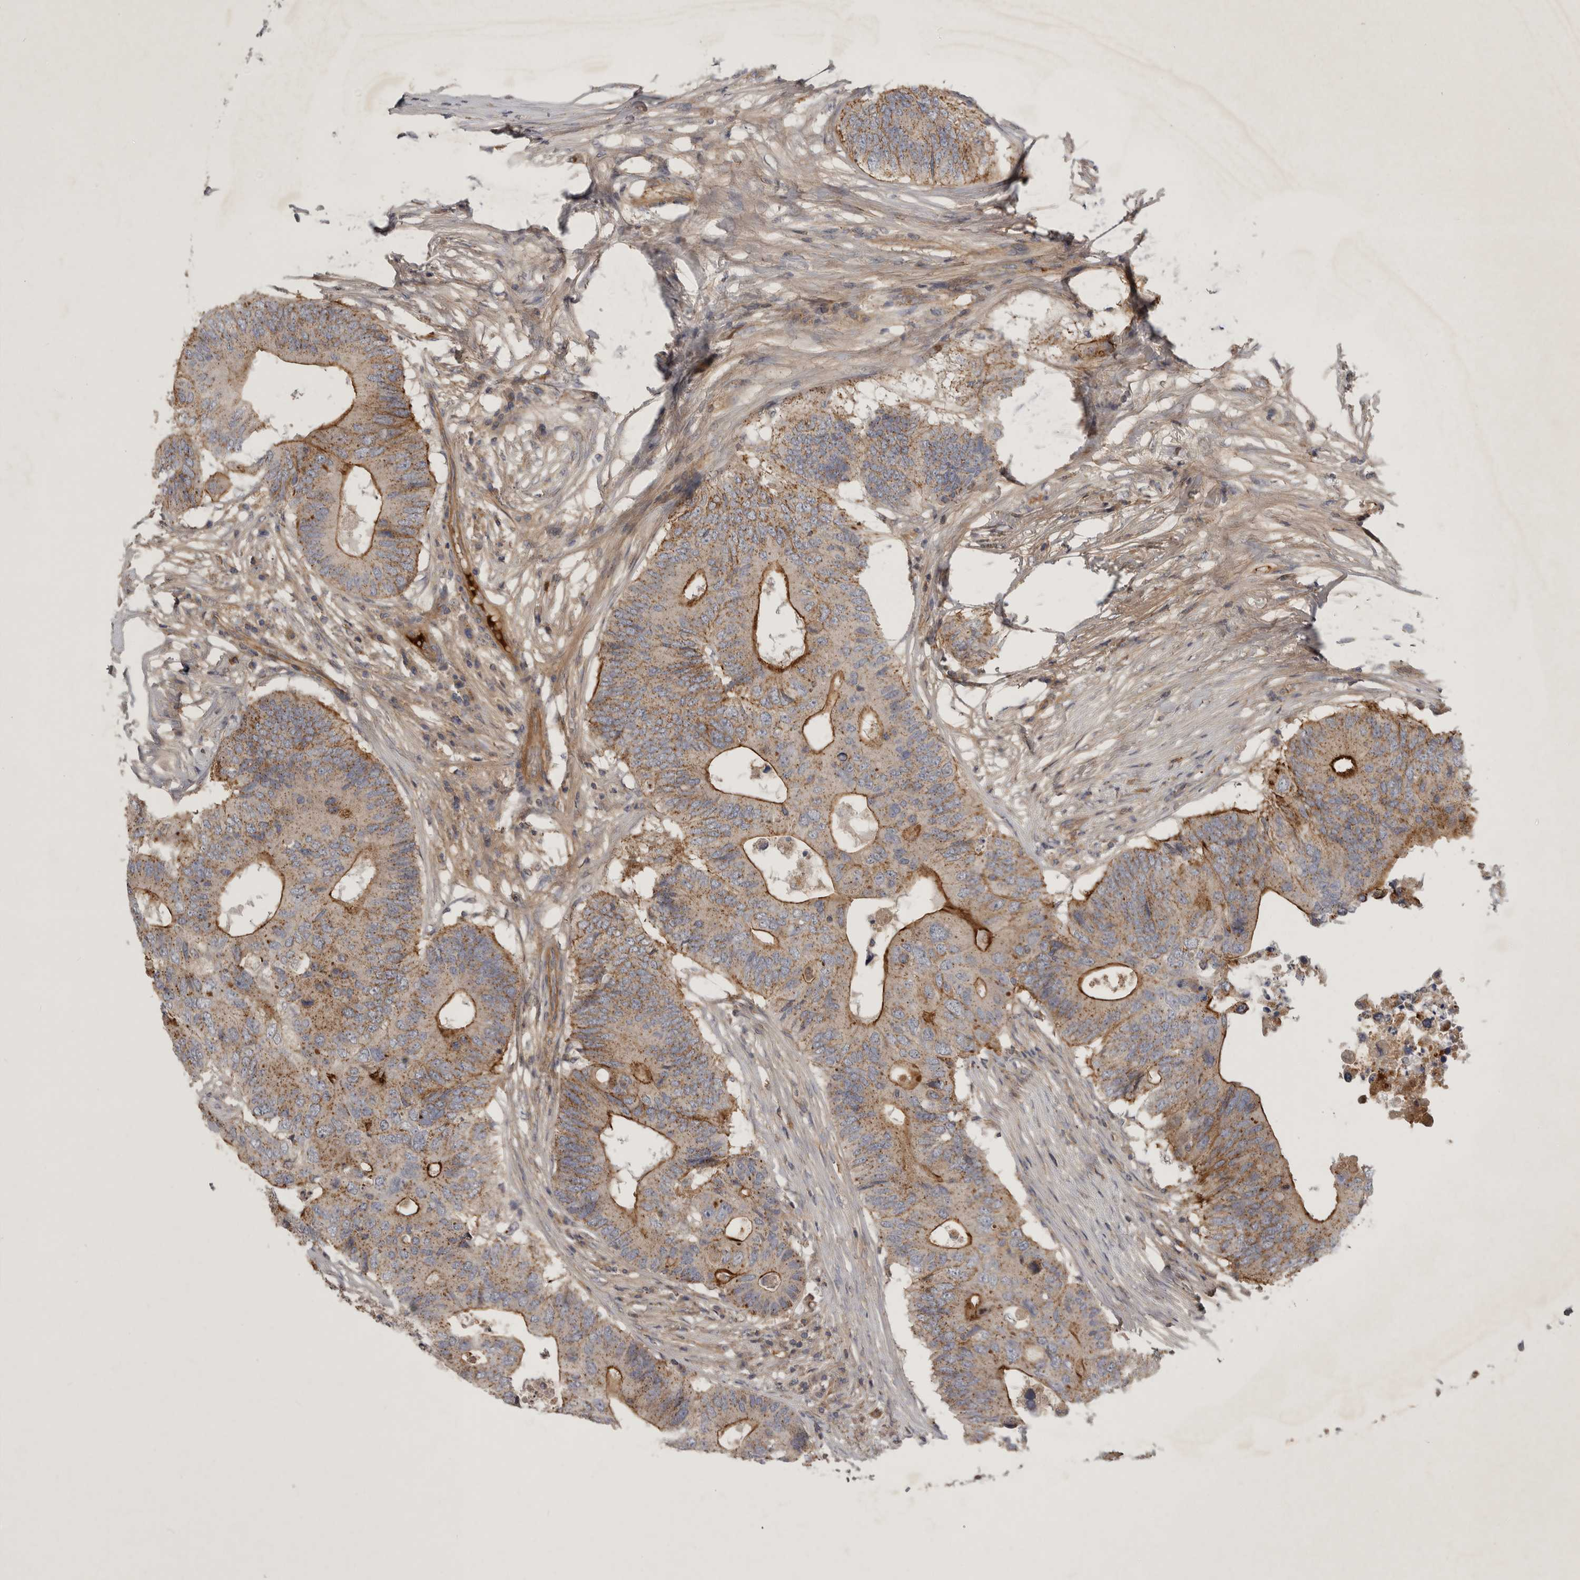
{"staining": {"intensity": "weak", "quantity": ">75%", "location": "cytoplasmic/membranous"}, "tissue": "colorectal cancer", "cell_type": "Tumor cells", "image_type": "cancer", "snomed": [{"axis": "morphology", "description": "Adenocarcinoma, NOS"}, {"axis": "topography", "description": "Colon"}], "caption": "Protein expression analysis of human adenocarcinoma (colorectal) reveals weak cytoplasmic/membranous positivity in approximately >75% of tumor cells.", "gene": "MLPH", "patient": {"sex": "male", "age": 71}}